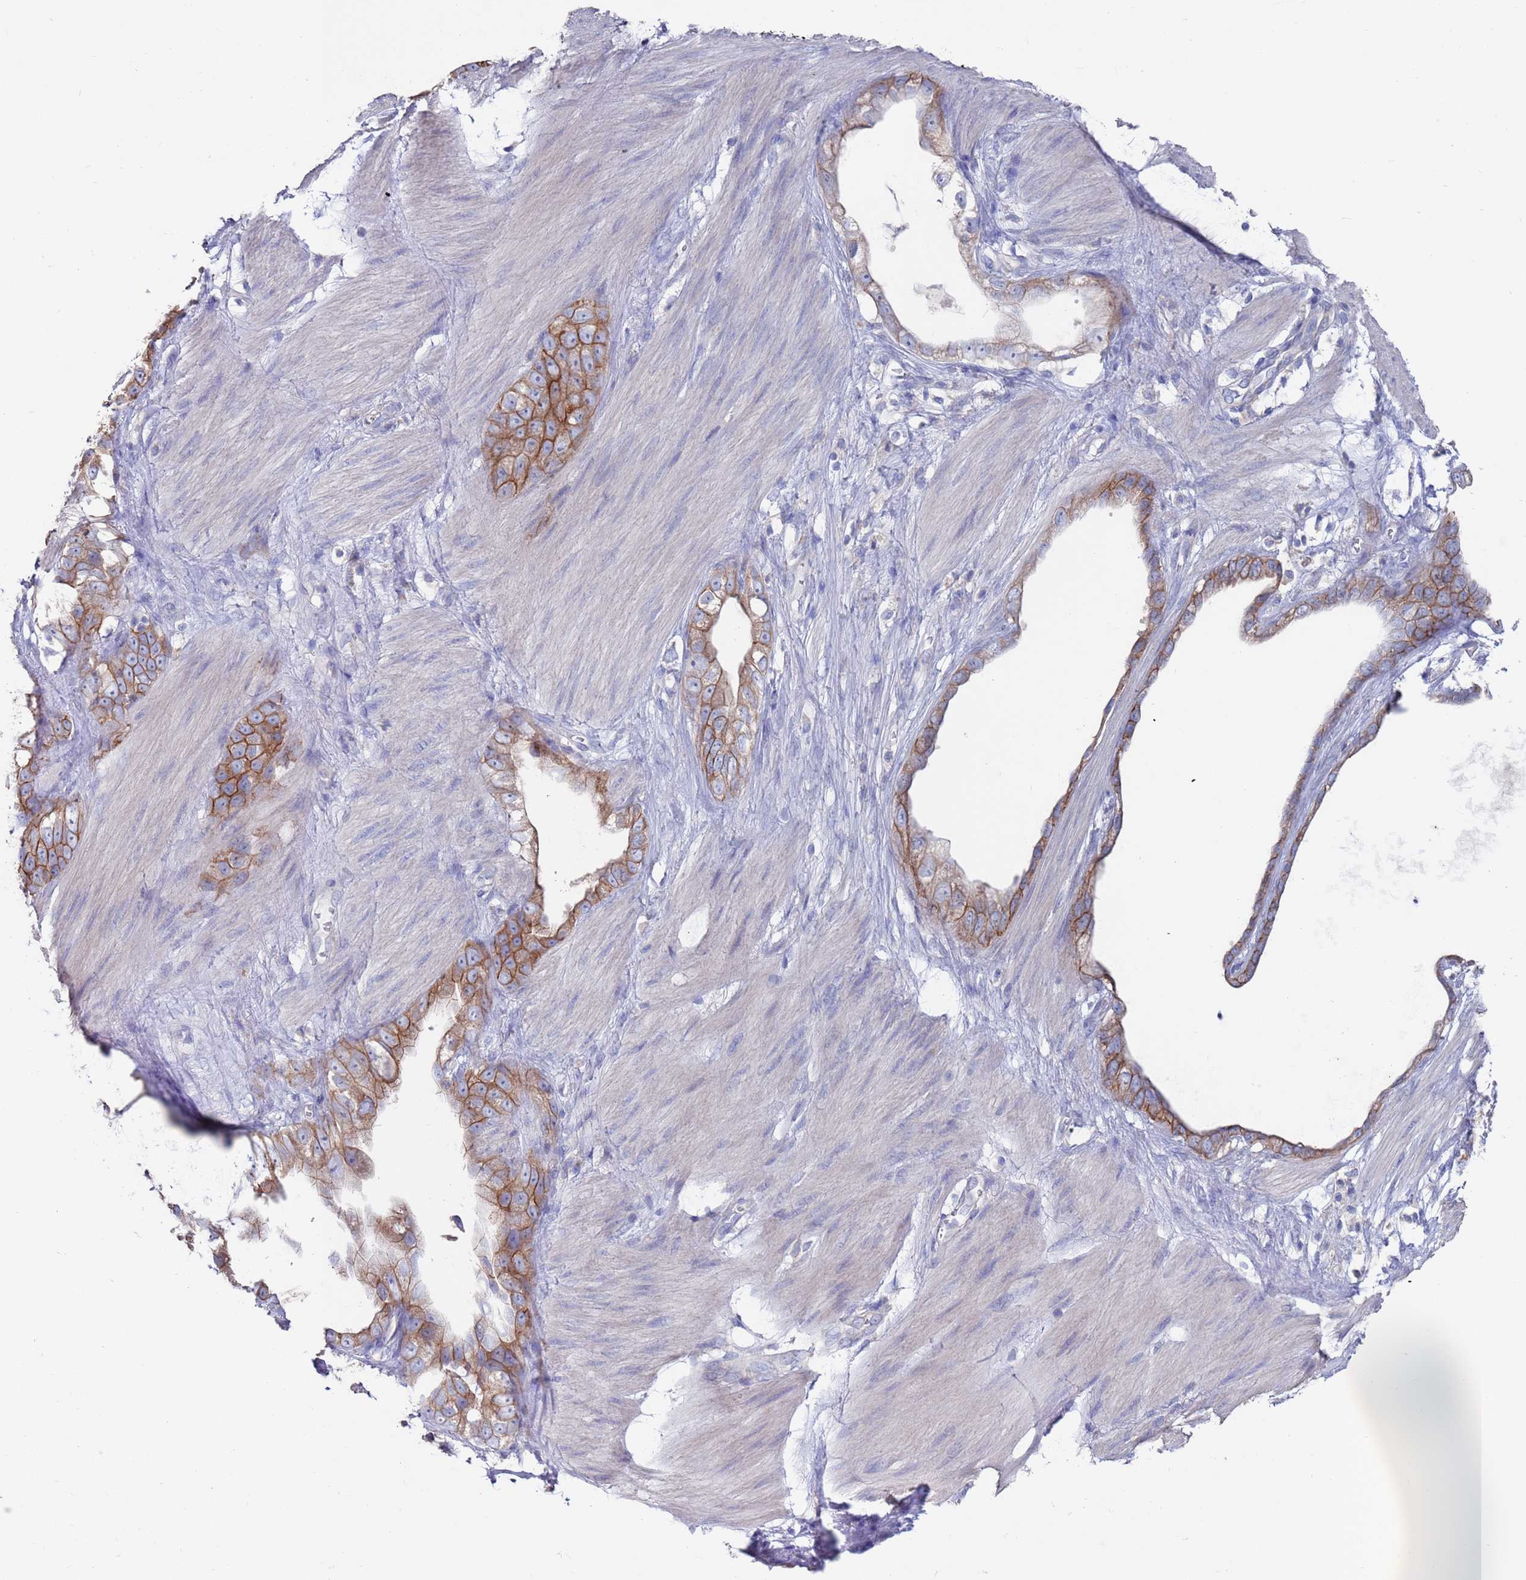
{"staining": {"intensity": "moderate", "quantity": ">75%", "location": "cytoplasmic/membranous"}, "tissue": "stomach cancer", "cell_type": "Tumor cells", "image_type": "cancer", "snomed": [{"axis": "morphology", "description": "Adenocarcinoma, NOS"}, {"axis": "topography", "description": "Stomach"}], "caption": "About >75% of tumor cells in human stomach cancer (adenocarcinoma) display moderate cytoplasmic/membranous protein positivity as visualized by brown immunohistochemical staining.", "gene": "KRTCAP3", "patient": {"sex": "male", "age": 55}}